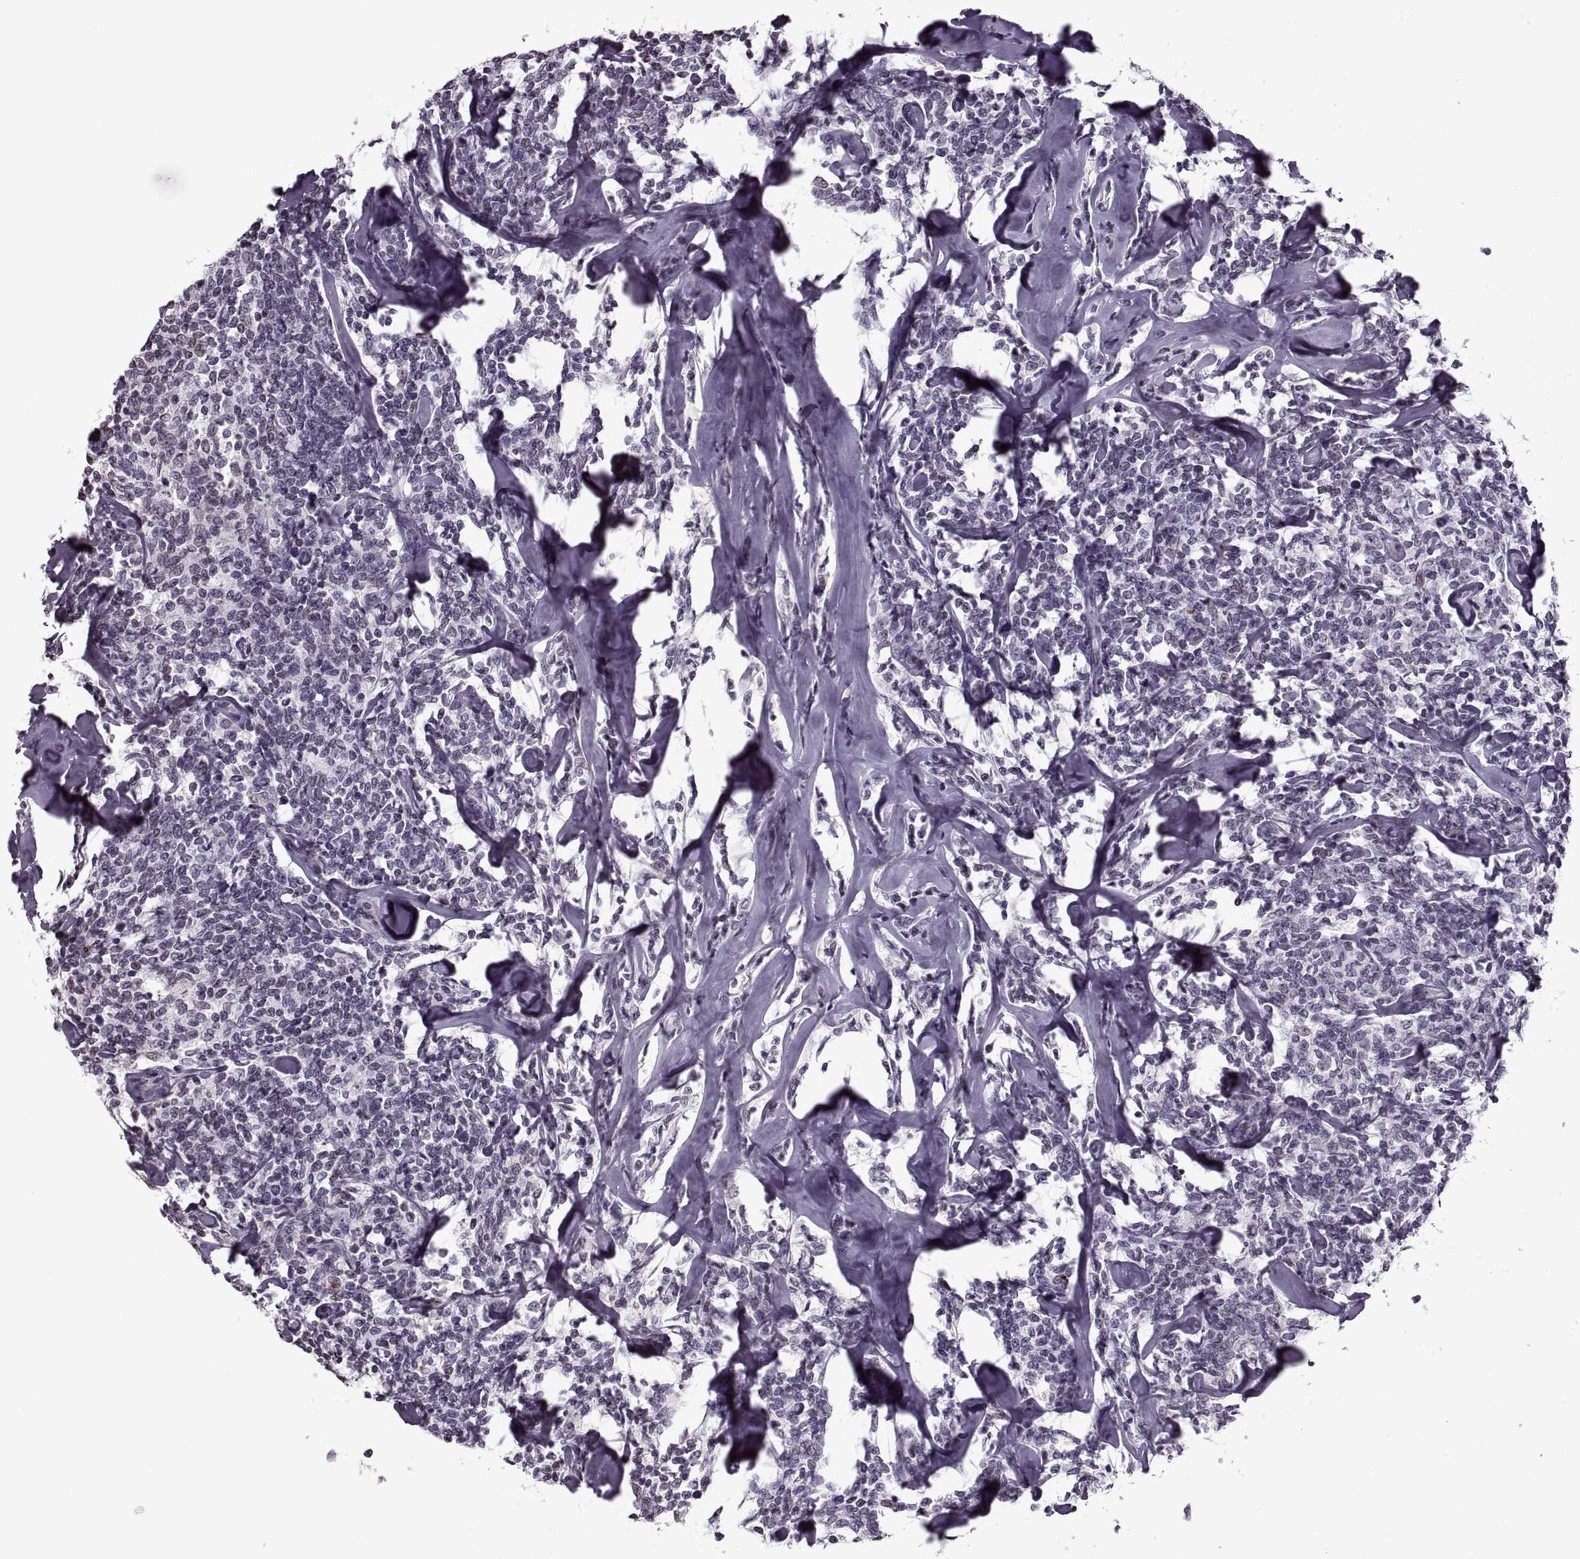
{"staining": {"intensity": "negative", "quantity": "none", "location": "none"}, "tissue": "lymphoma", "cell_type": "Tumor cells", "image_type": "cancer", "snomed": [{"axis": "morphology", "description": "Malignant lymphoma, non-Hodgkin's type, Low grade"}, {"axis": "topography", "description": "Lymph node"}], "caption": "Lymphoma stained for a protein using immunohistochemistry (IHC) displays no expression tumor cells.", "gene": "PRSS37", "patient": {"sex": "female", "age": 56}}